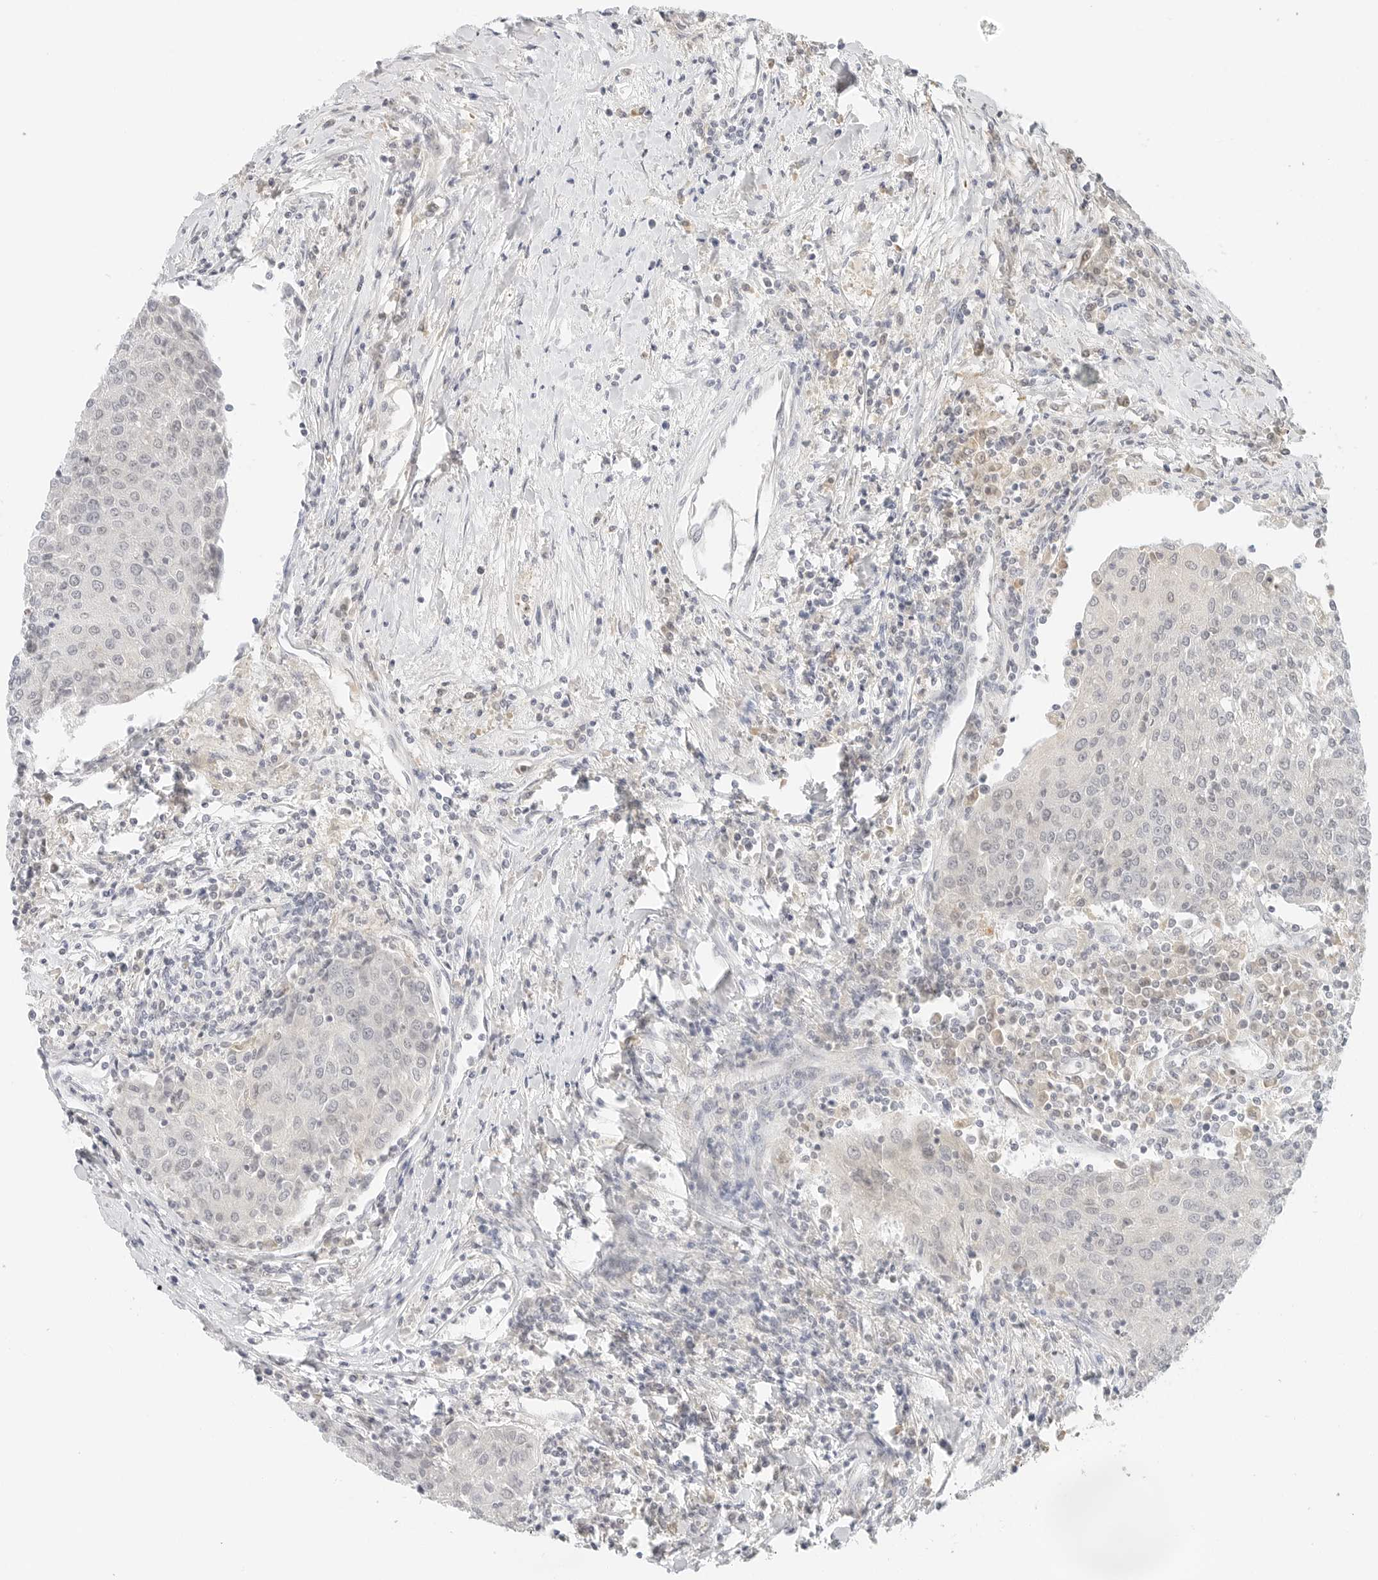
{"staining": {"intensity": "negative", "quantity": "none", "location": "none"}, "tissue": "urothelial cancer", "cell_type": "Tumor cells", "image_type": "cancer", "snomed": [{"axis": "morphology", "description": "Urothelial carcinoma, High grade"}, {"axis": "topography", "description": "Urinary bladder"}], "caption": "This is an IHC photomicrograph of urothelial cancer. There is no staining in tumor cells.", "gene": "NEO1", "patient": {"sex": "female", "age": 85}}